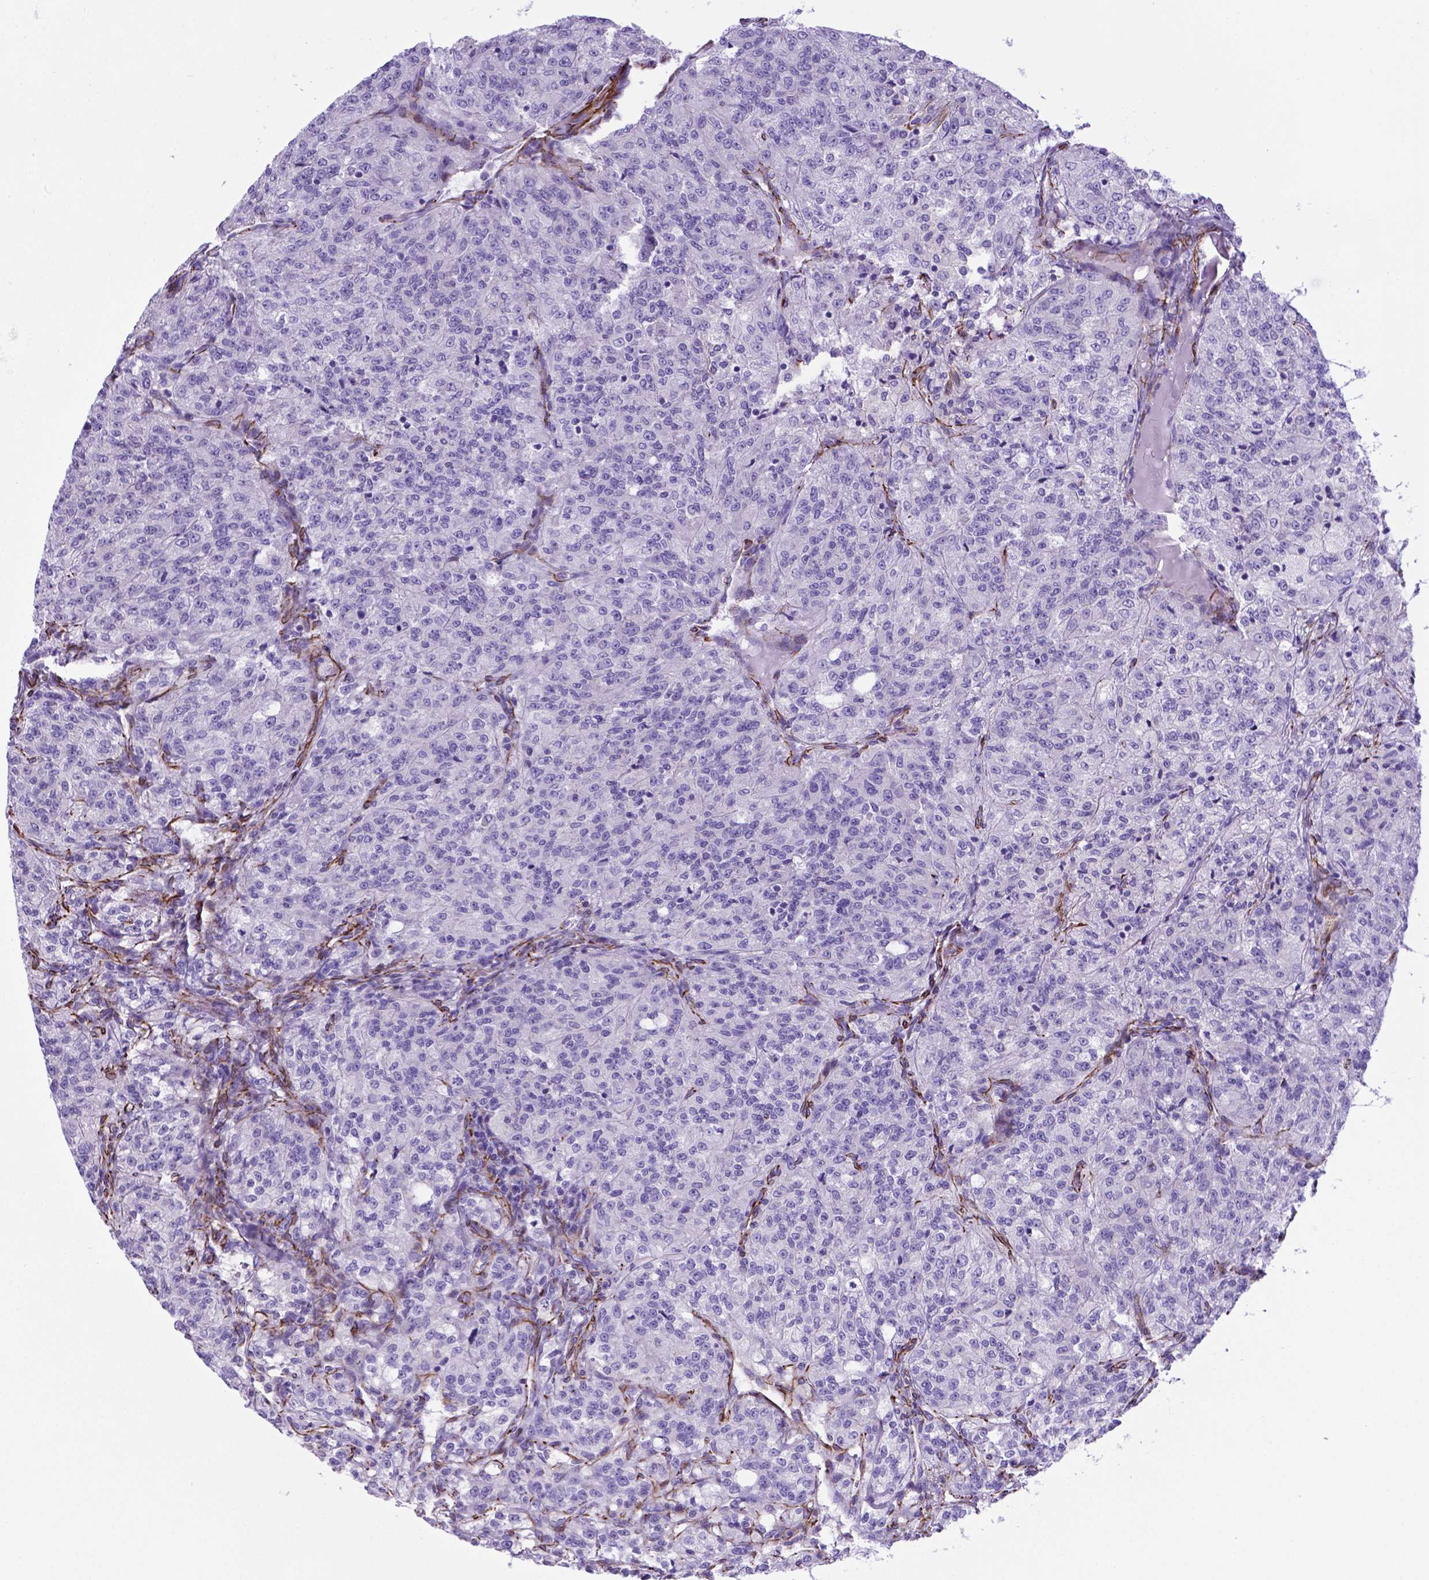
{"staining": {"intensity": "negative", "quantity": "none", "location": "none"}, "tissue": "renal cancer", "cell_type": "Tumor cells", "image_type": "cancer", "snomed": [{"axis": "morphology", "description": "Adenocarcinoma, NOS"}, {"axis": "topography", "description": "Kidney"}], "caption": "Renal adenocarcinoma was stained to show a protein in brown. There is no significant positivity in tumor cells.", "gene": "LZTR1", "patient": {"sex": "female", "age": 63}}